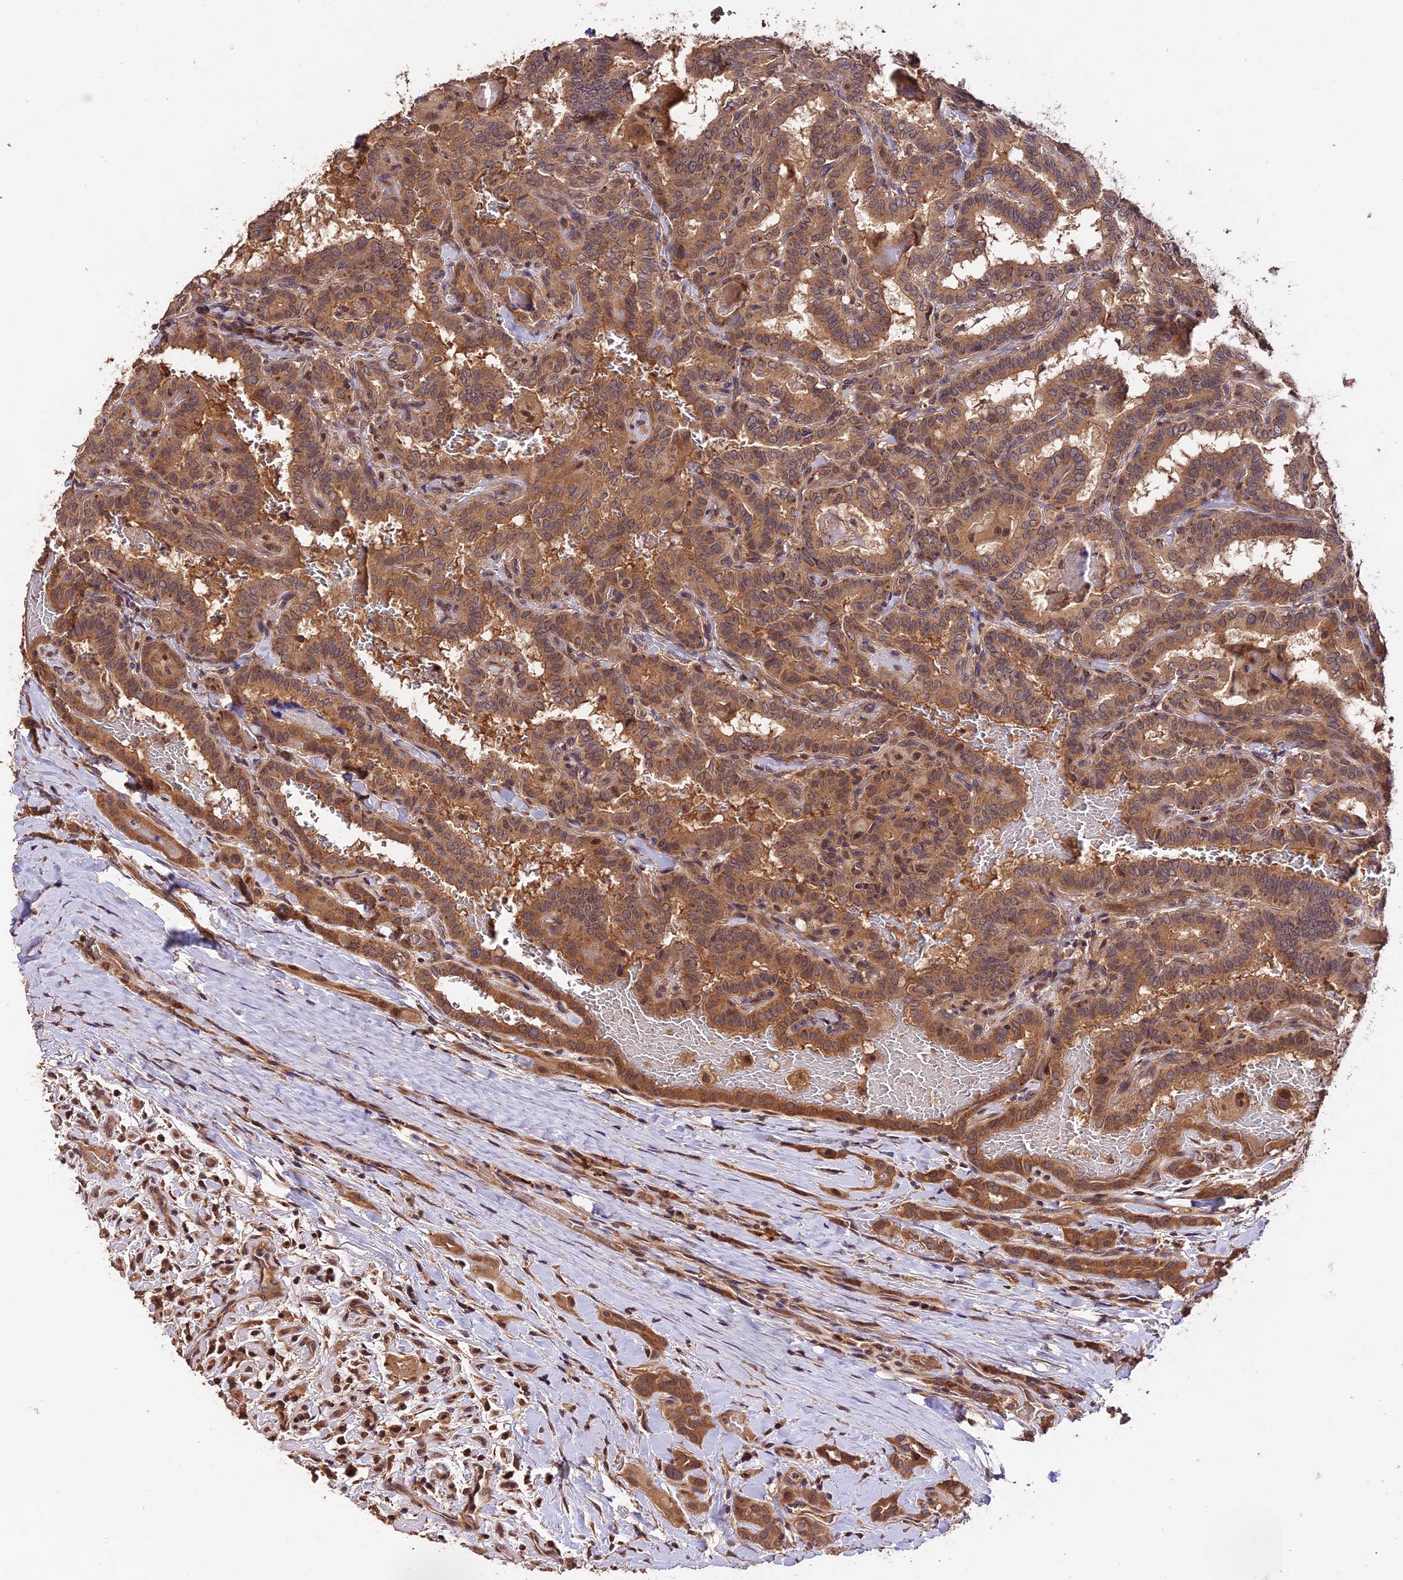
{"staining": {"intensity": "moderate", "quantity": ">75%", "location": "cytoplasmic/membranous"}, "tissue": "thyroid cancer", "cell_type": "Tumor cells", "image_type": "cancer", "snomed": [{"axis": "morphology", "description": "Papillary adenocarcinoma, NOS"}, {"axis": "topography", "description": "Thyroid gland"}], "caption": "Protein analysis of papillary adenocarcinoma (thyroid) tissue reveals moderate cytoplasmic/membranous positivity in approximately >75% of tumor cells.", "gene": "TRMT1", "patient": {"sex": "female", "age": 72}}